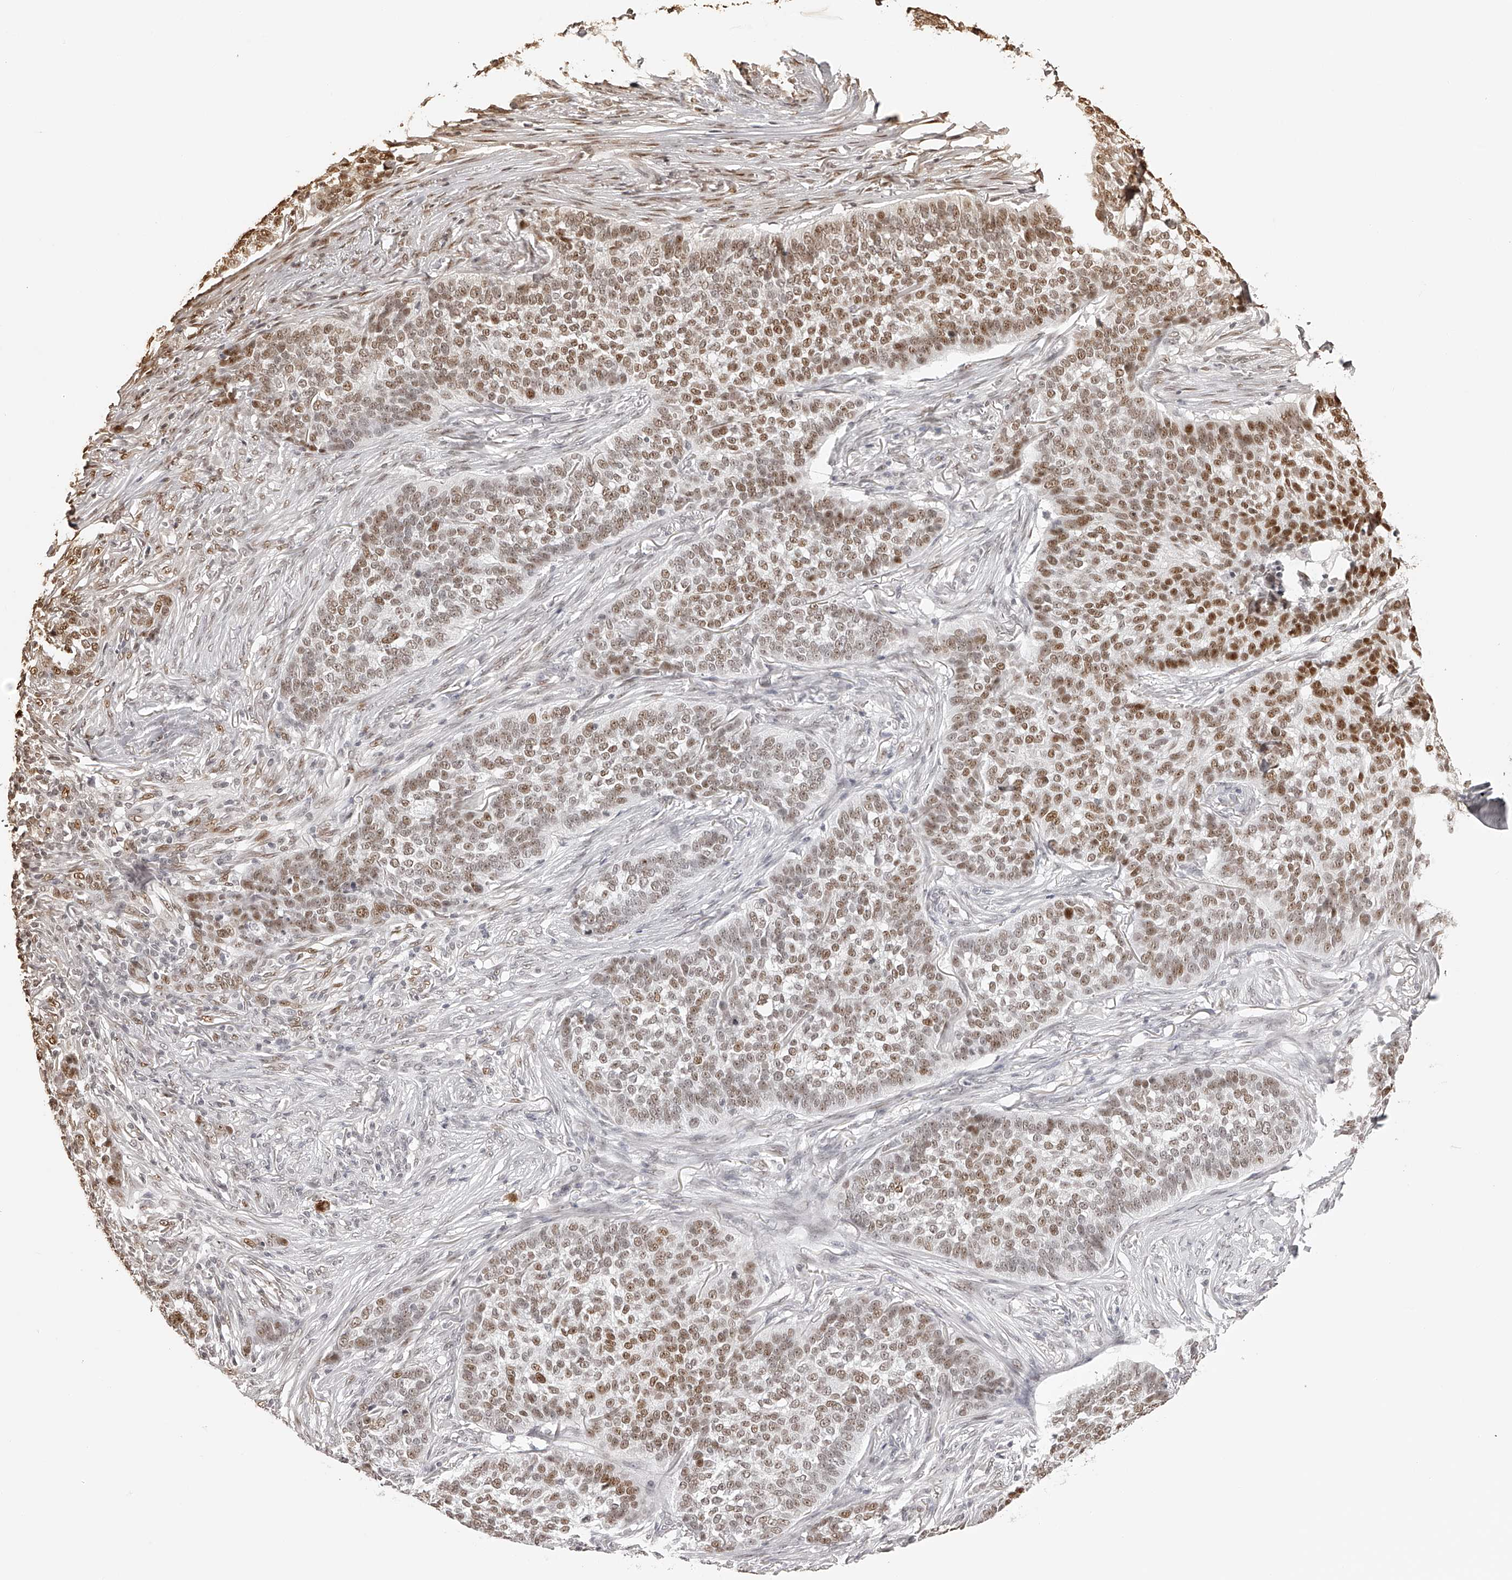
{"staining": {"intensity": "moderate", "quantity": ">75%", "location": "nuclear"}, "tissue": "skin cancer", "cell_type": "Tumor cells", "image_type": "cancer", "snomed": [{"axis": "morphology", "description": "Basal cell carcinoma"}, {"axis": "topography", "description": "Skin"}], "caption": "A brown stain labels moderate nuclear positivity of a protein in human skin cancer tumor cells.", "gene": "ZNF503", "patient": {"sex": "male", "age": 85}}